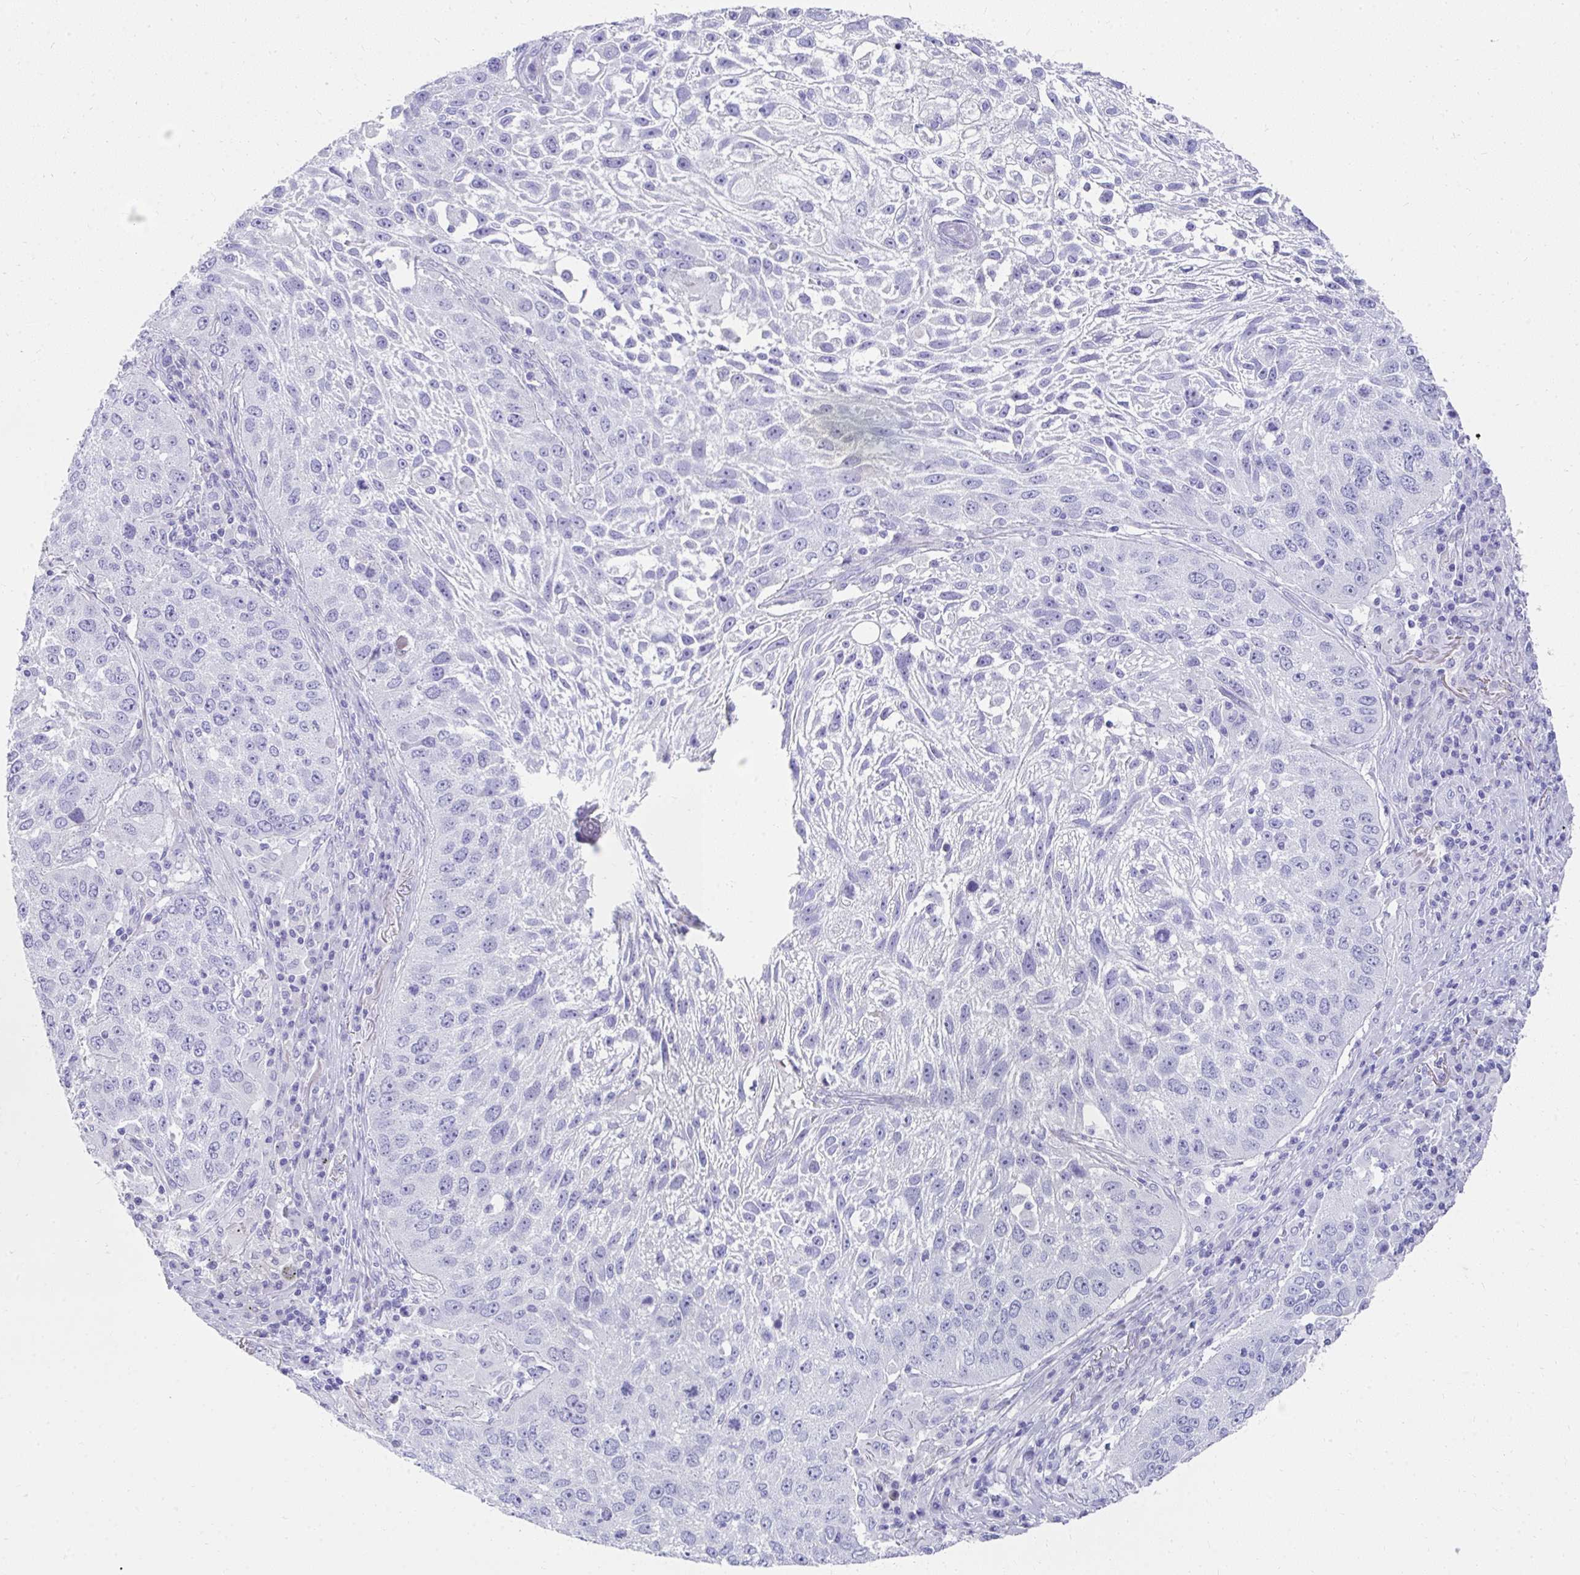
{"staining": {"intensity": "negative", "quantity": "none", "location": "none"}, "tissue": "lung cancer", "cell_type": "Tumor cells", "image_type": "cancer", "snomed": [{"axis": "morphology", "description": "Normal morphology"}, {"axis": "morphology", "description": "Squamous cell carcinoma, NOS"}, {"axis": "topography", "description": "Lymph node"}, {"axis": "topography", "description": "Lung"}], "caption": "A high-resolution photomicrograph shows immunohistochemistry (IHC) staining of lung cancer (squamous cell carcinoma), which exhibits no significant positivity in tumor cells.", "gene": "TNNT1", "patient": {"sex": "male", "age": 67}}